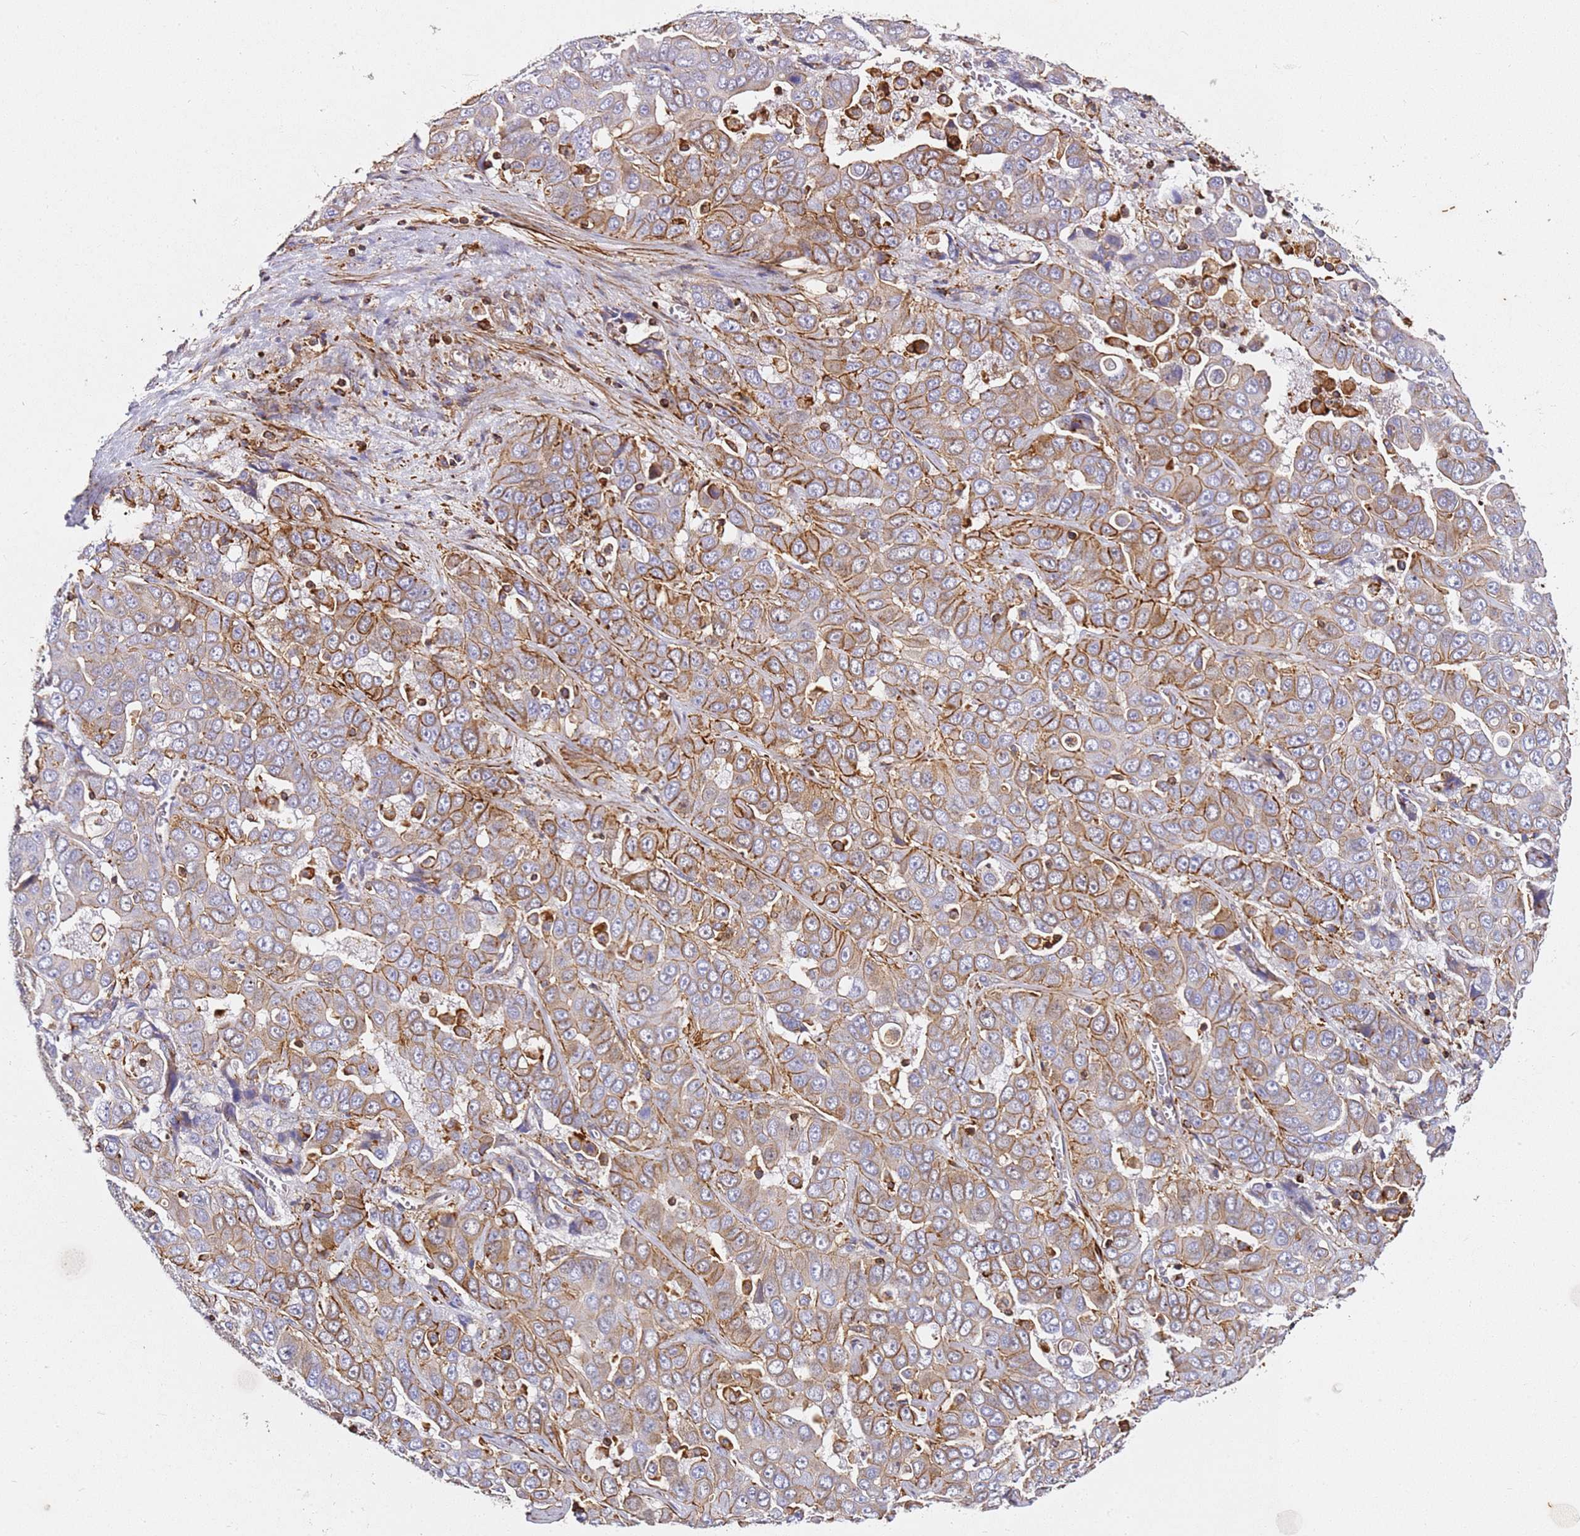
{"staining": {"intensity": "moderate", "quantity": "25%-75%", "location": "cytoplasmic/membranous"}, "tissue": "liver cancer", "cell_type": "Tumor cells", "image_type": "cancer", "snomed": [{"axis": "morphology", "description": "Cholangiocarcinoma"}, {"axis": "topography", "description": "Liver"}], "caption": "The histopathology image exhibits staining of cholangiocarcinoma (liver), revealing moderate cytoplasmic/membranous protein expression (brown color) within tumor cells.", "gene": "ZNF671", "patient": {"sex": "female", "age": 52}}